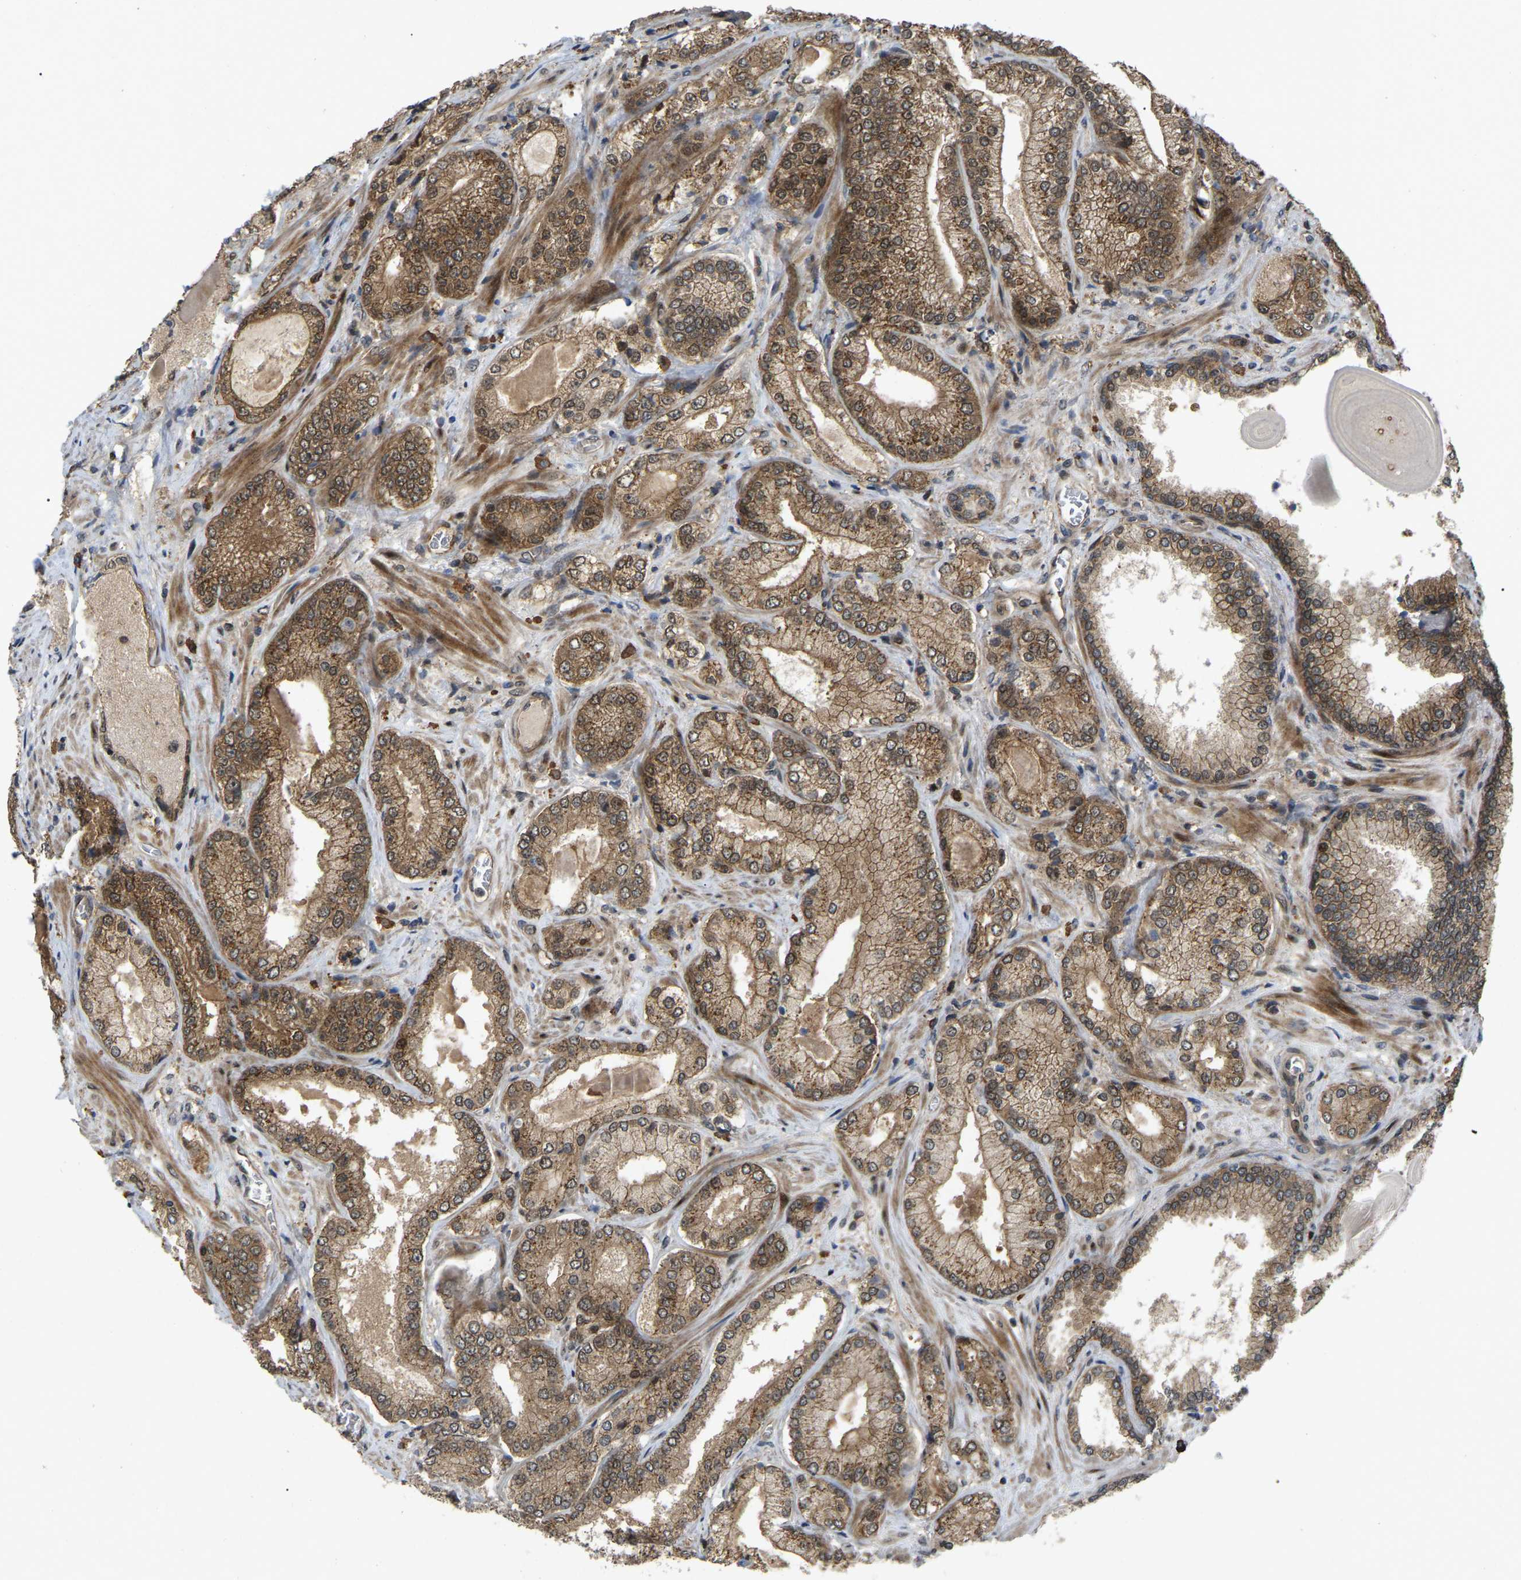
{"staining": {"intensity": "moderate", "quantity": ">75%", "location": "cytoplasmic/membranous,nuclear"}, "tissue": "prostate cancer", "cell_type": "Tumor cells", "image_type": "cancer", "snomed": [{"axis": "morphology", "description": "Adenocarcinoma, Low grade"}, {"axis": "topography", "description": "Prostate"}], "caption": "Immunohistochemistry (DAB) staining of human prostate low-grade adenocarcinoma shows moderate cytoplasmic/membranous and nuclear protein positivity in about >75% of tumor cells.", "gene": "KIAA1549", "patient": {"sex": "male", "age": 65}}